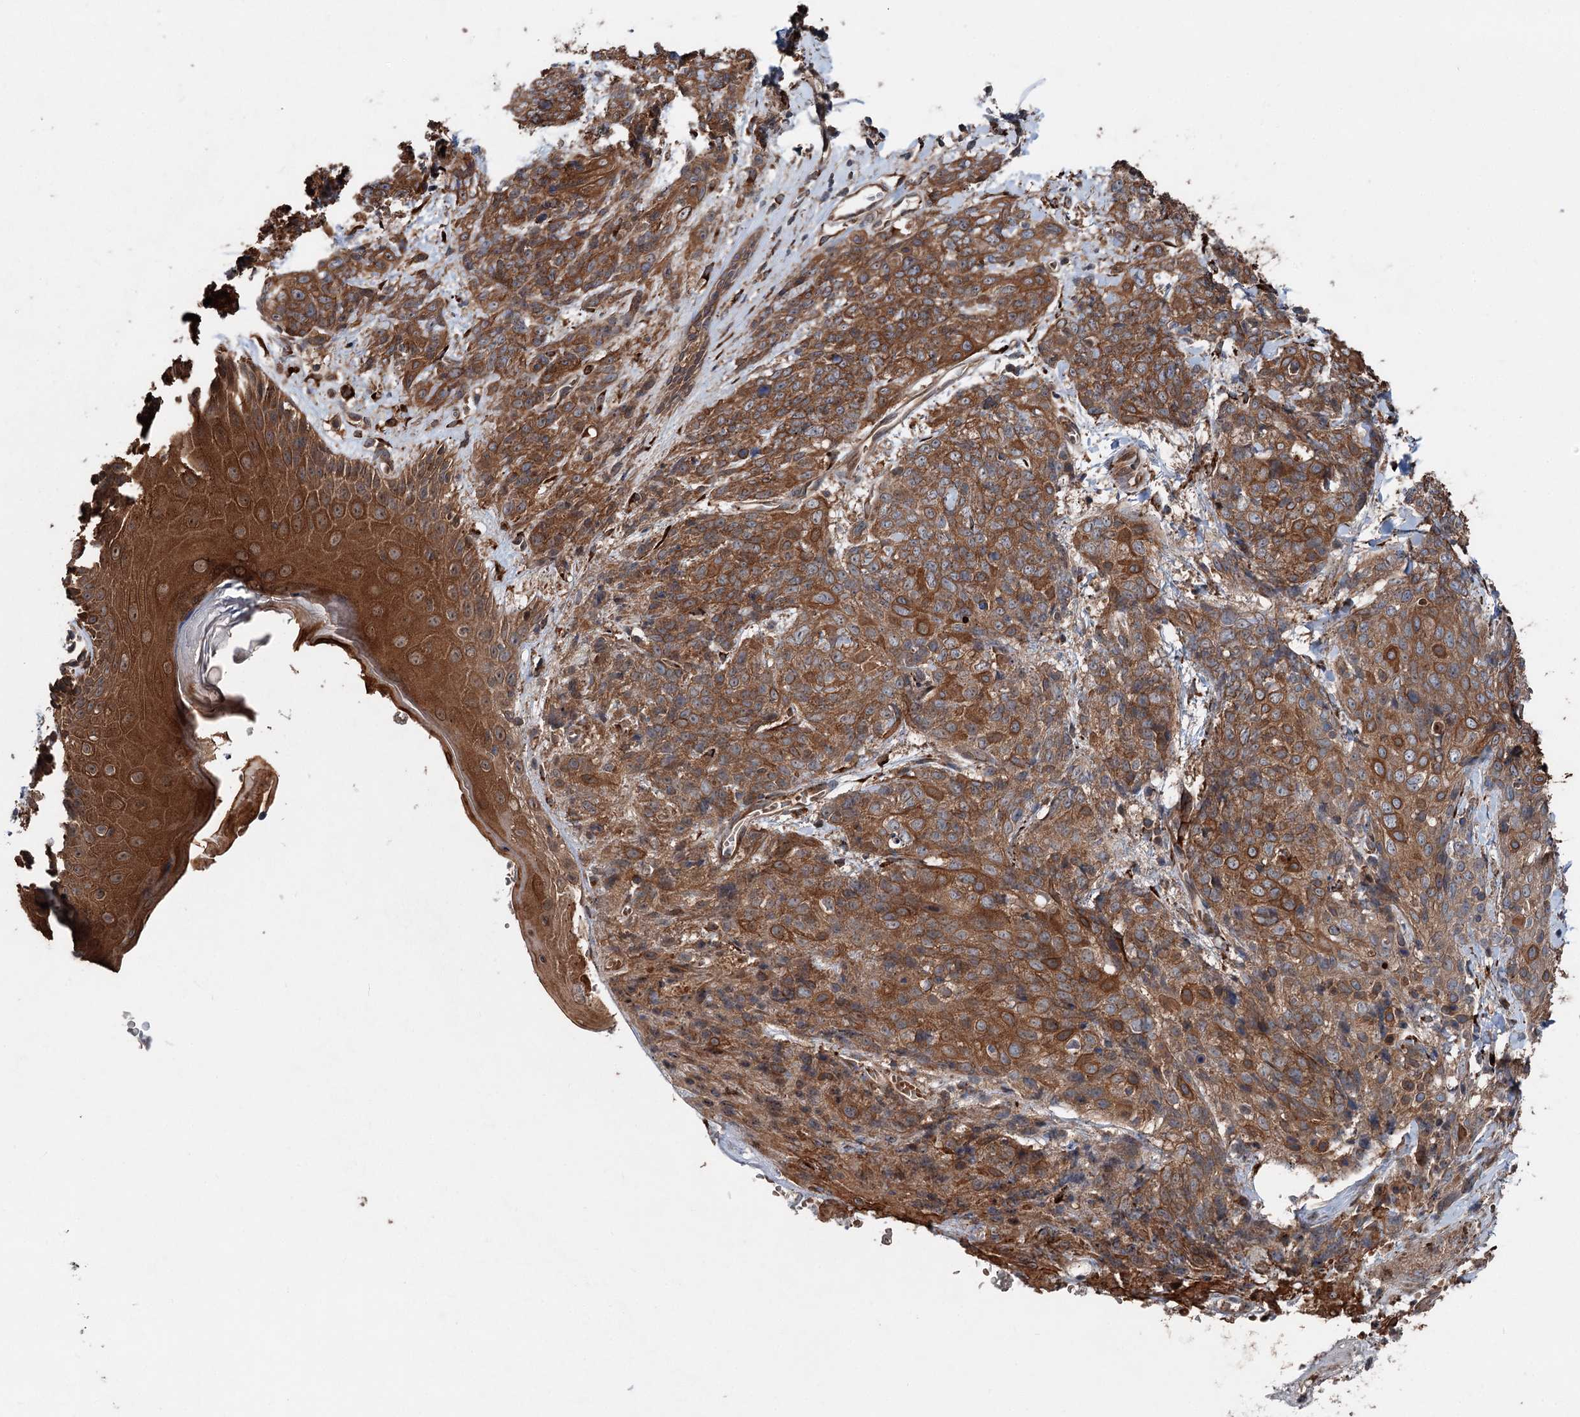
{"staining": {"intensity": "strong", "quantity": ">75%", "location": "cytoplasmic/membranous"}, "tissue": "skin cancer", "cell_type": "Tumor cells", "image_type": "cancer", "snomed": [{"axis": "morphology", "description": "Squamous cell carcinoma, NOS"}, {"axis": "topography", "description": "Skin"}, {"axis": "topography", "description": "Vulva"}], "caption": "The image reveals staining of skin cancer (squamous cell carcinoma), revealing strong cytoplasmic/membranous protein staining (brown color) within tumor cells.", "gene": "DDIAS", "patient": {"sex": "female", "age": 85}}